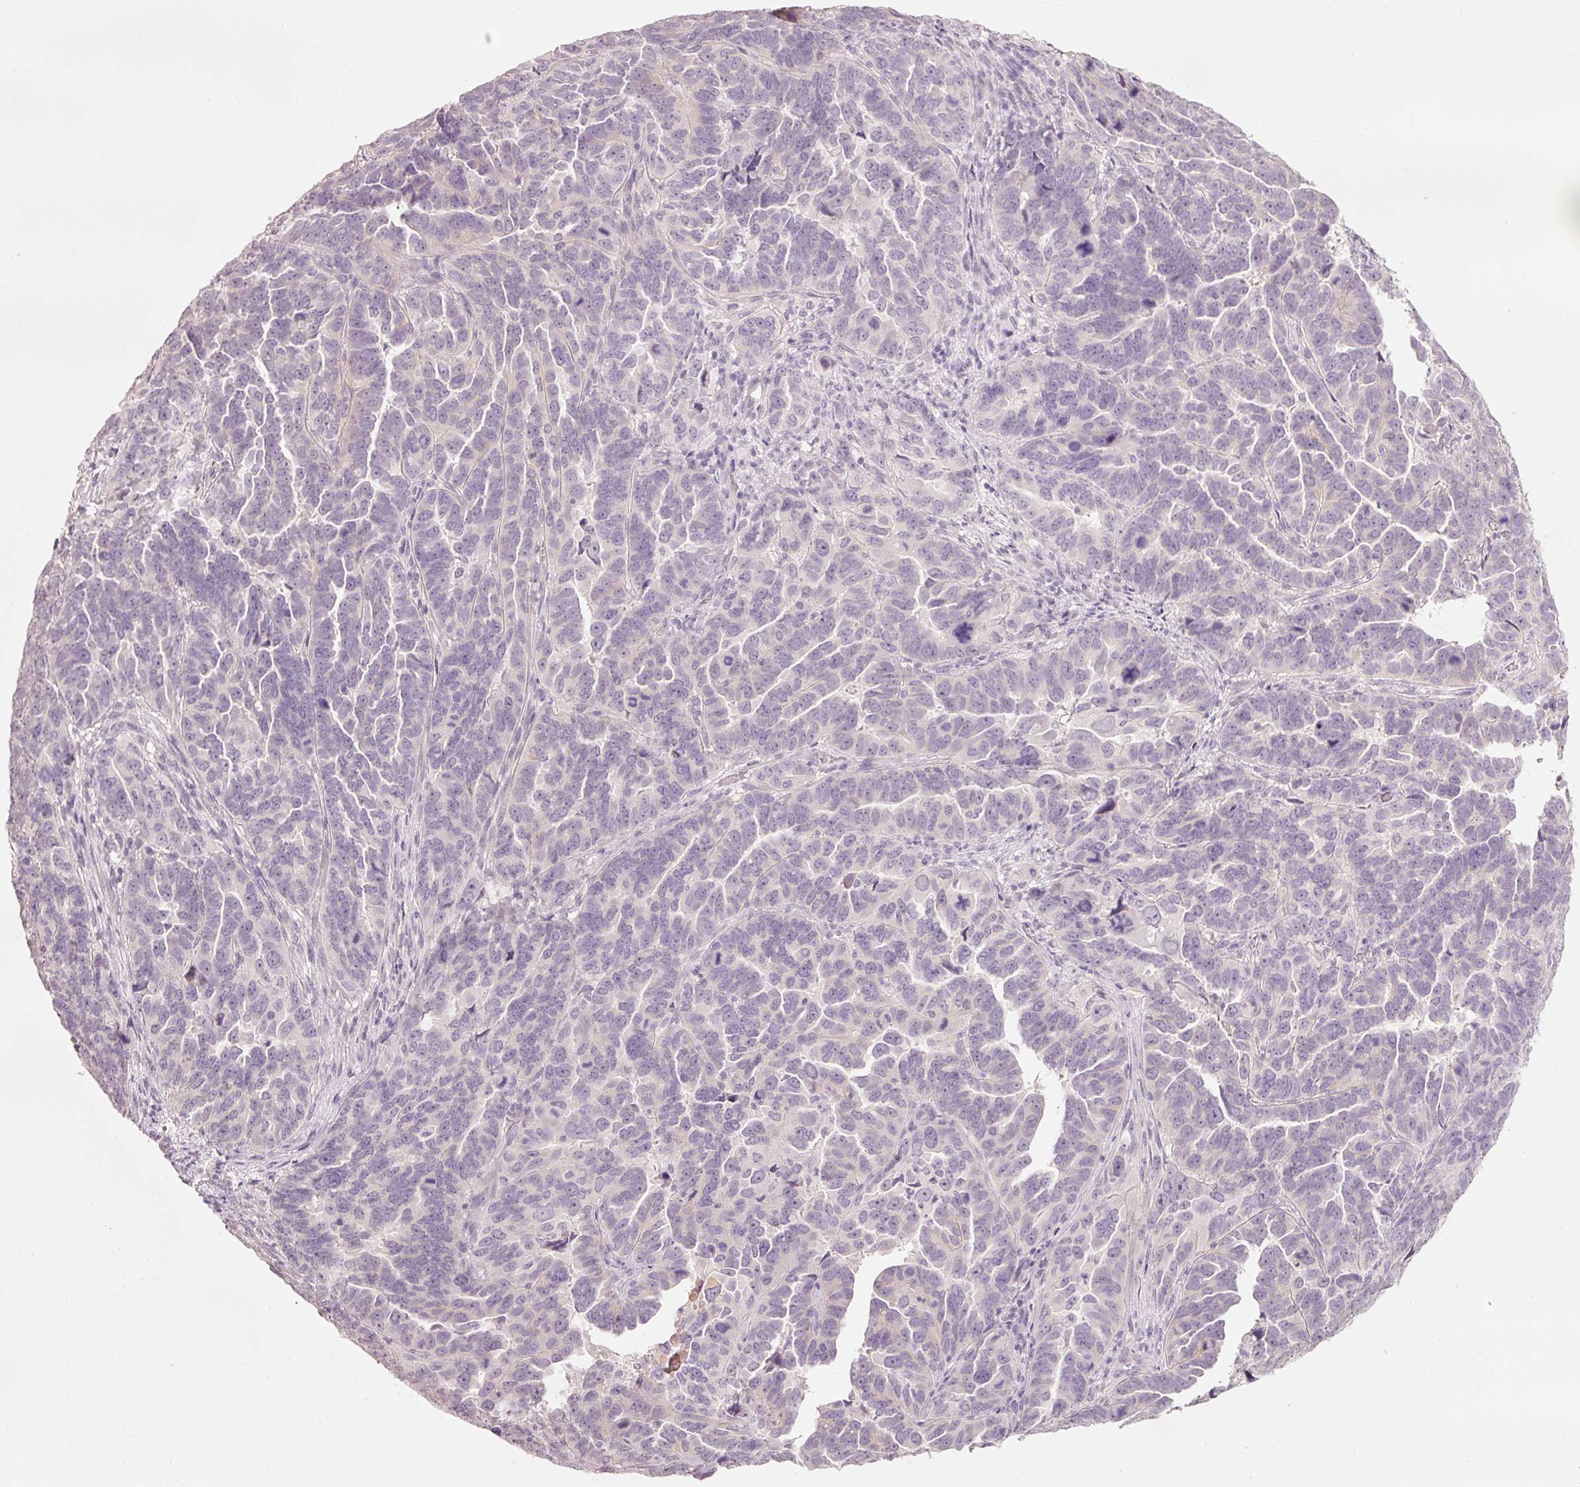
{"staining": {"intensity": "negative", "quantity": "none", "location": "none"}, "tissue": "endometrial cancer", "cell_type": "Tumor cells", "image_type": "cancer", "snomed": [{"axis": "morphology", "description": "Adenocarcinoma, NOS"}, {"axis": "topography", "description": "Endometrium"}], "caption": "Histopathology image shows no protein staining in tumor cells of endometrial cancer tissue. (Stains: DAB (3,3'-diaminobenzidine) IHC with hematoxylin counter stain, Microscopy: brightfield microscopy at high magnification).", "gene": "STEAP1", "patient": {"sex": "female", "age": 65}}